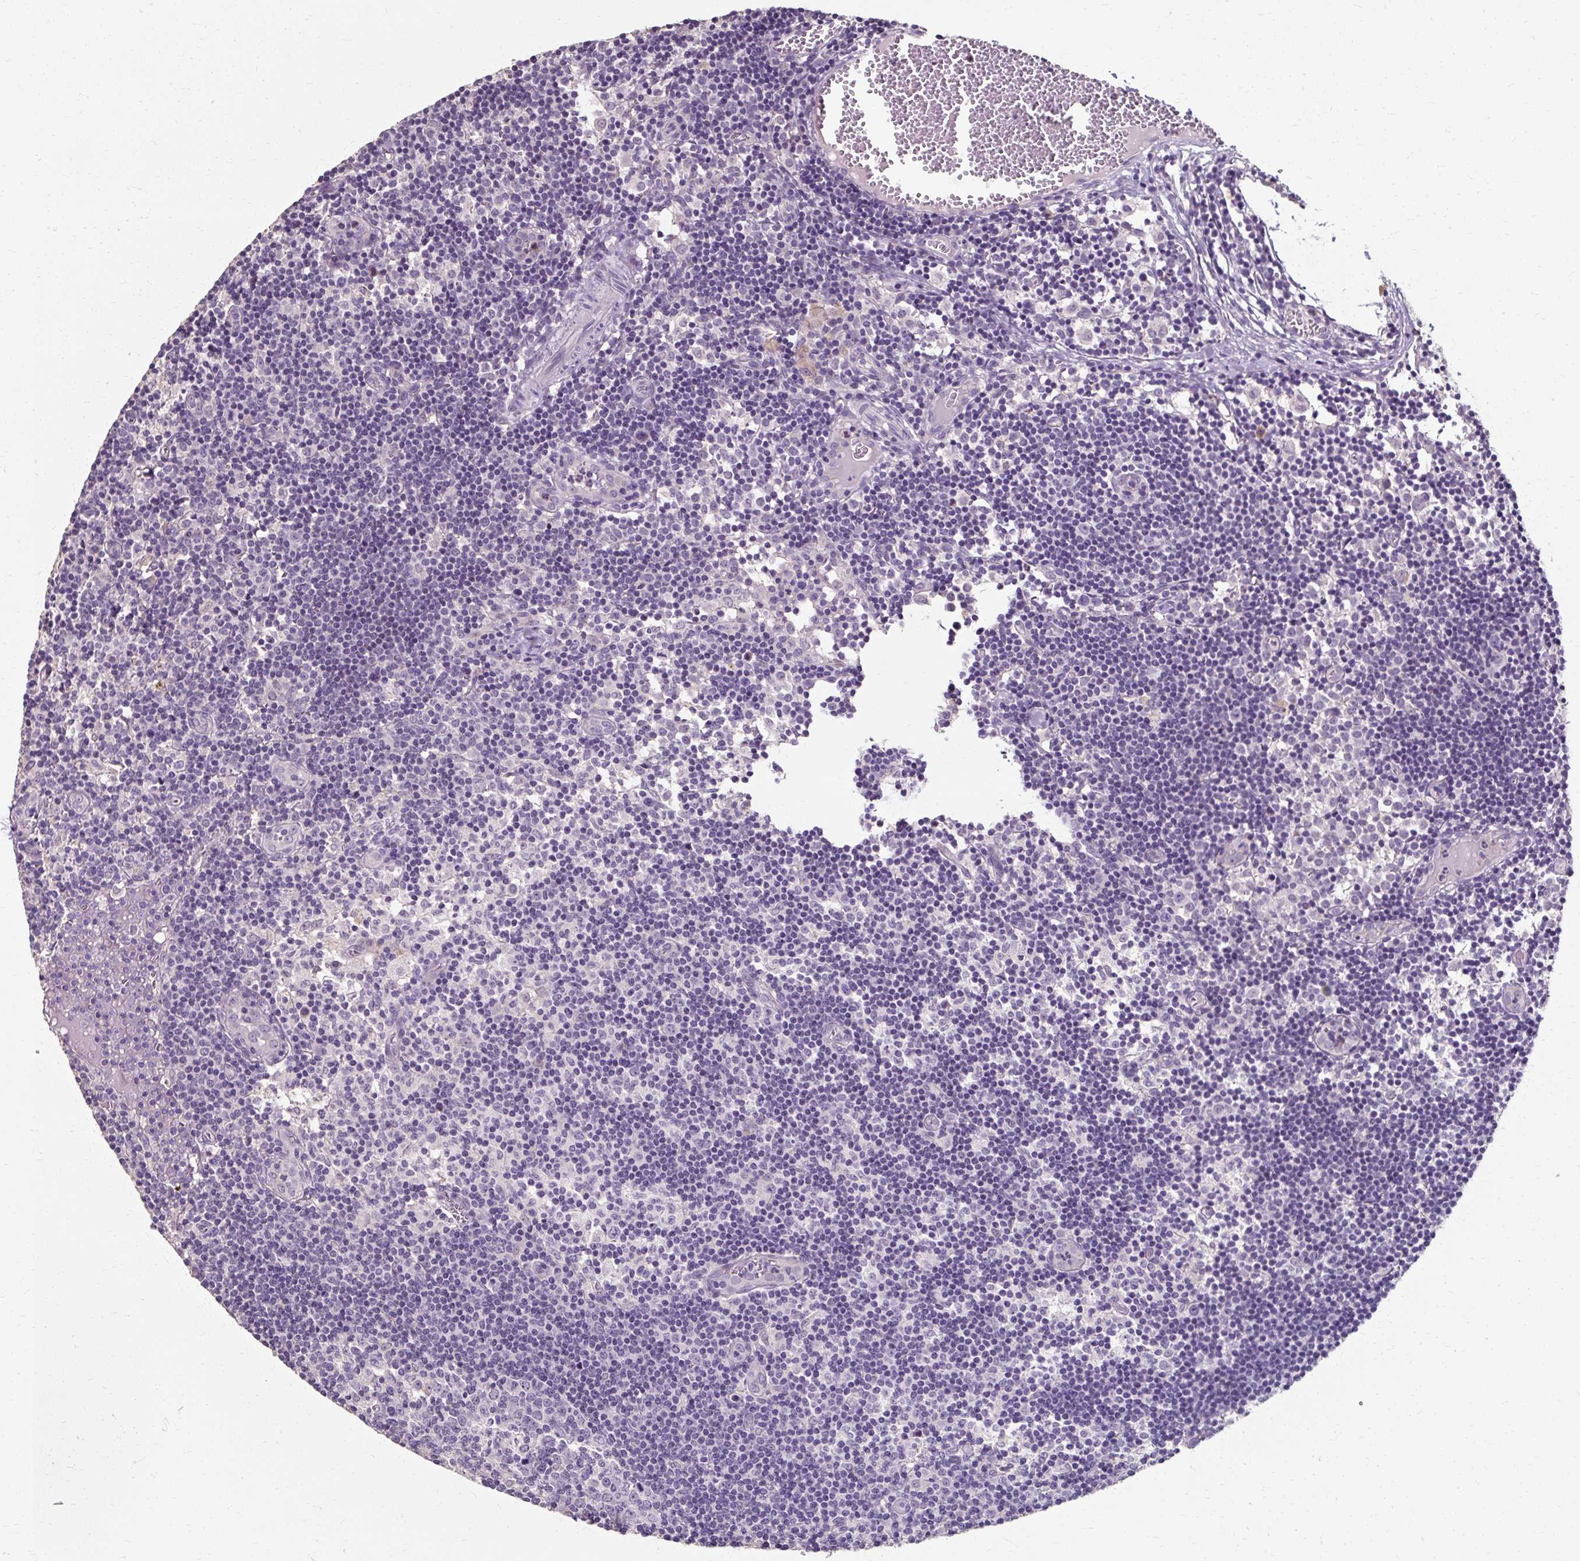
{"staining": {"intensity": "negative", "quantity": "none", "location": "none"}, "tissue": "lymph node", "cell_type": "Germinal center cells", "image_type": "normal", "snomed": [{"axis": "morphology", "description": "Normal tissue, NOS"}, {"axis": "topography", "description": "Lymph node"}], "caption": "The IHC photomicrograph has no significant positivity in germinal center cells of lymph node.", "gene": "KLHL24", "patient": {"sex": "female", "age": 45}}